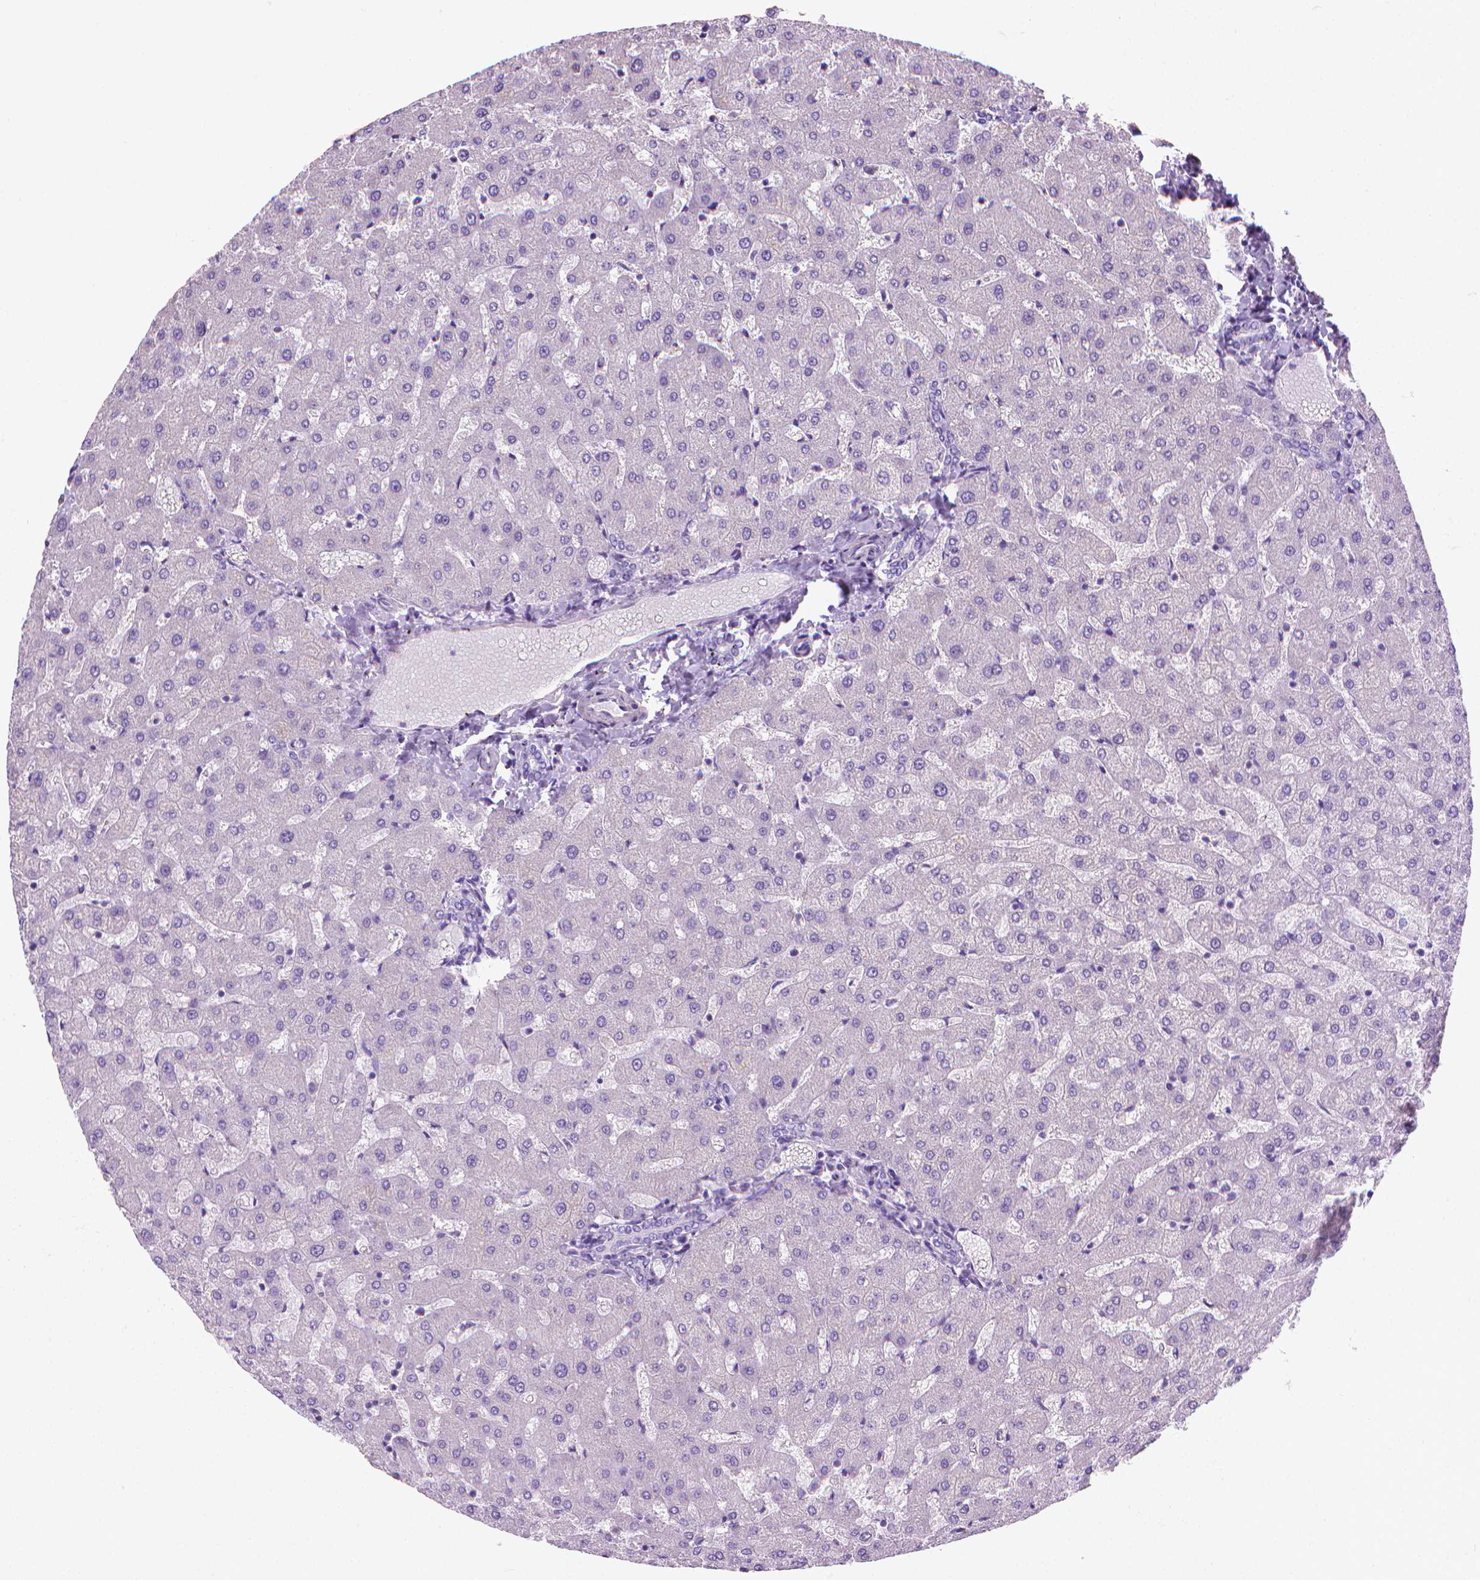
{"staining": {"intensity": "negative", "quantity": "none", "location": "none"}, "tissue": "liver", "cell_type": "Cholangiocytes", "image_type": "normal", "snomed": [{"axis": "morphology", "description": "Normal tissue, NOS"}, {"axis": "topography", "description": "Liver"}], "caption": "Immunohistochemical staining of normal liver exhibits no significant expression in cholangiocytes. (DAB (3,3'-diaminobenzidine) immunohistochemistry with hematoxylin counter stain).", "gene": "FASN", "patient": {"sex": "female", "age": 50}}